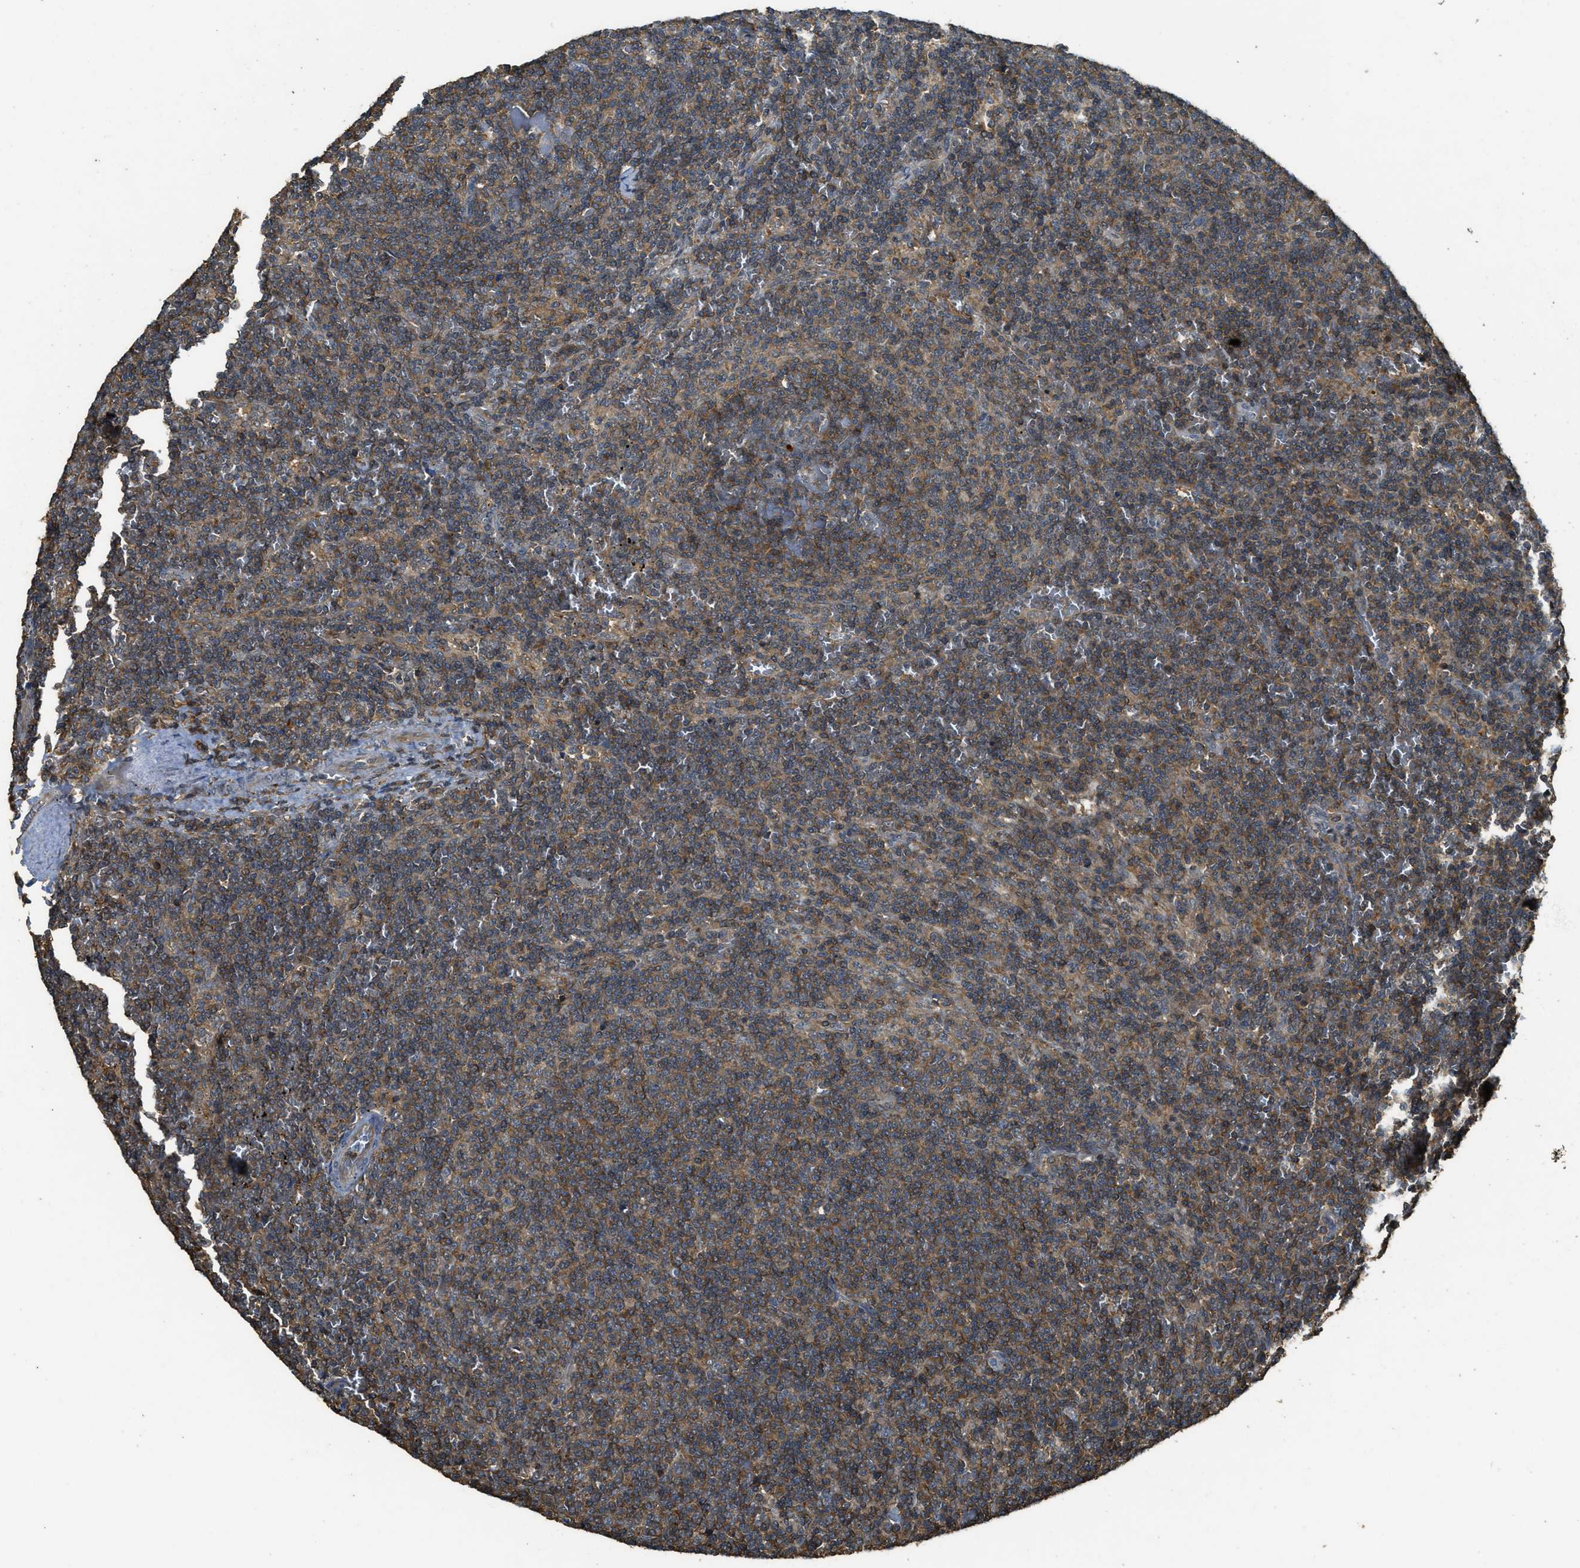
{"staining": {"intensity": "moderate", "quantity": "25%-75%", "location": "cytoplasmic/membranous"}, "tissue": "lymphoma", "cell_type": "Tumor cells", "image_type": "cancer", "snomed": [{"axis": "morphology", "description": "Malignant lymphoma, non-Hodgkin's type, Low grade"}, {"axis": "topography", "description": "Spleen"}], "caption": "An immunohistochemistry micrograph of neoplastic tissue is shown. Protein staining in brown shows moderate cytoplasmic/membranous positivity in low-grade malignant lymphoma, non-Hodgkin's type within tumor cells.", "gene": "PPP6R3", "patient": {"sex": "female", "age": 50}}